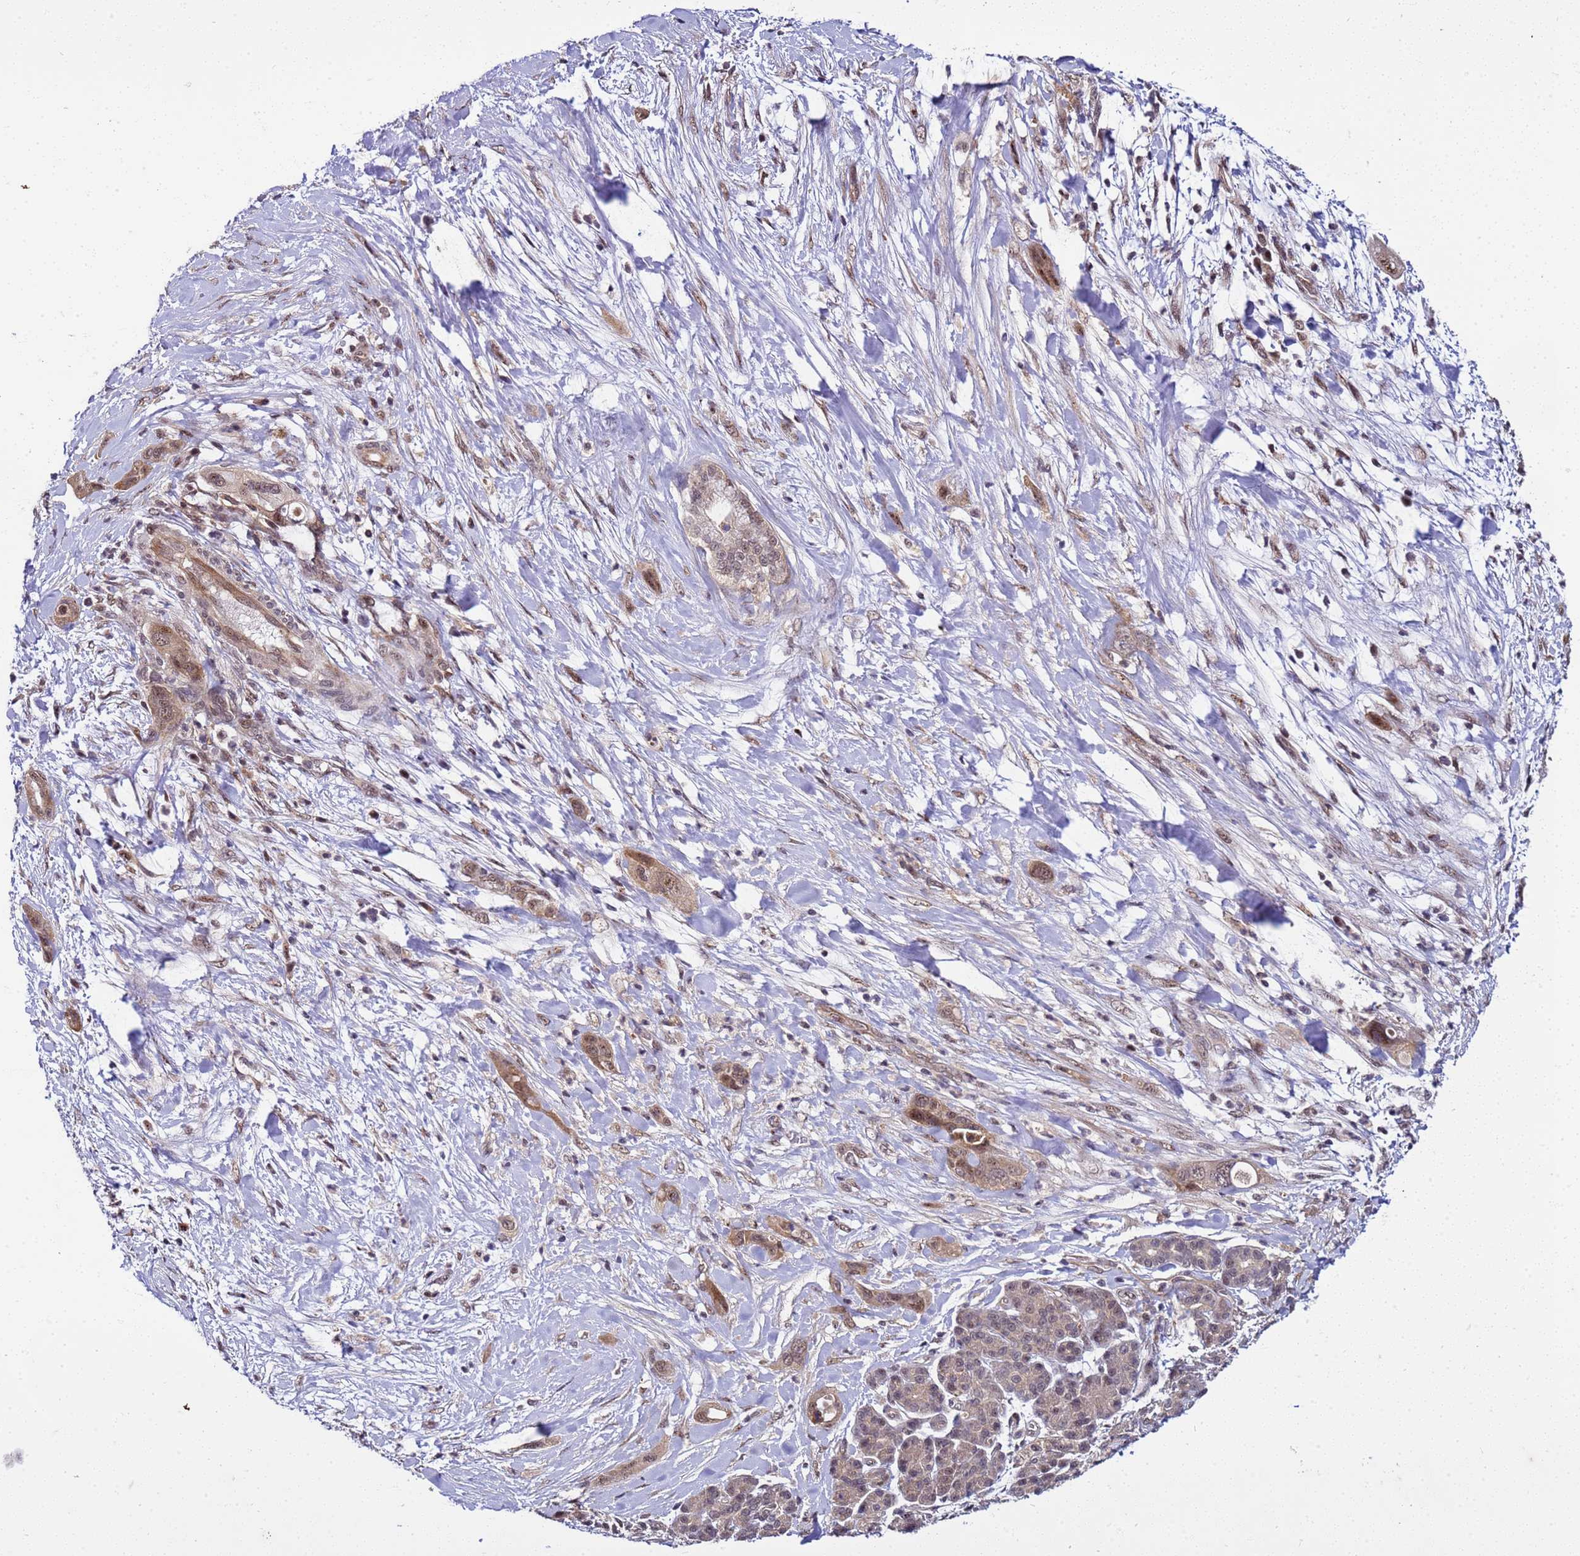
{"staining": {"intensity": "moderate", "quantity": ">75%", "location": "nuclear"}, "tissue": "pancreatic cancer", "cell_type": "Tumor cells", "image_type": "cancer", "snomed": [{"axis": "morphology", "description": "Adenocarcinoma, NOS"}, {"axis": "topography", "description": "Pancreas"}], "caption": "Pancreatic adenocarcinoma stained for a protein displays moderate nuclear positivity in tumor cells.", "gene": "GEN1", "patient": {"sex": "male", "age": 59}}